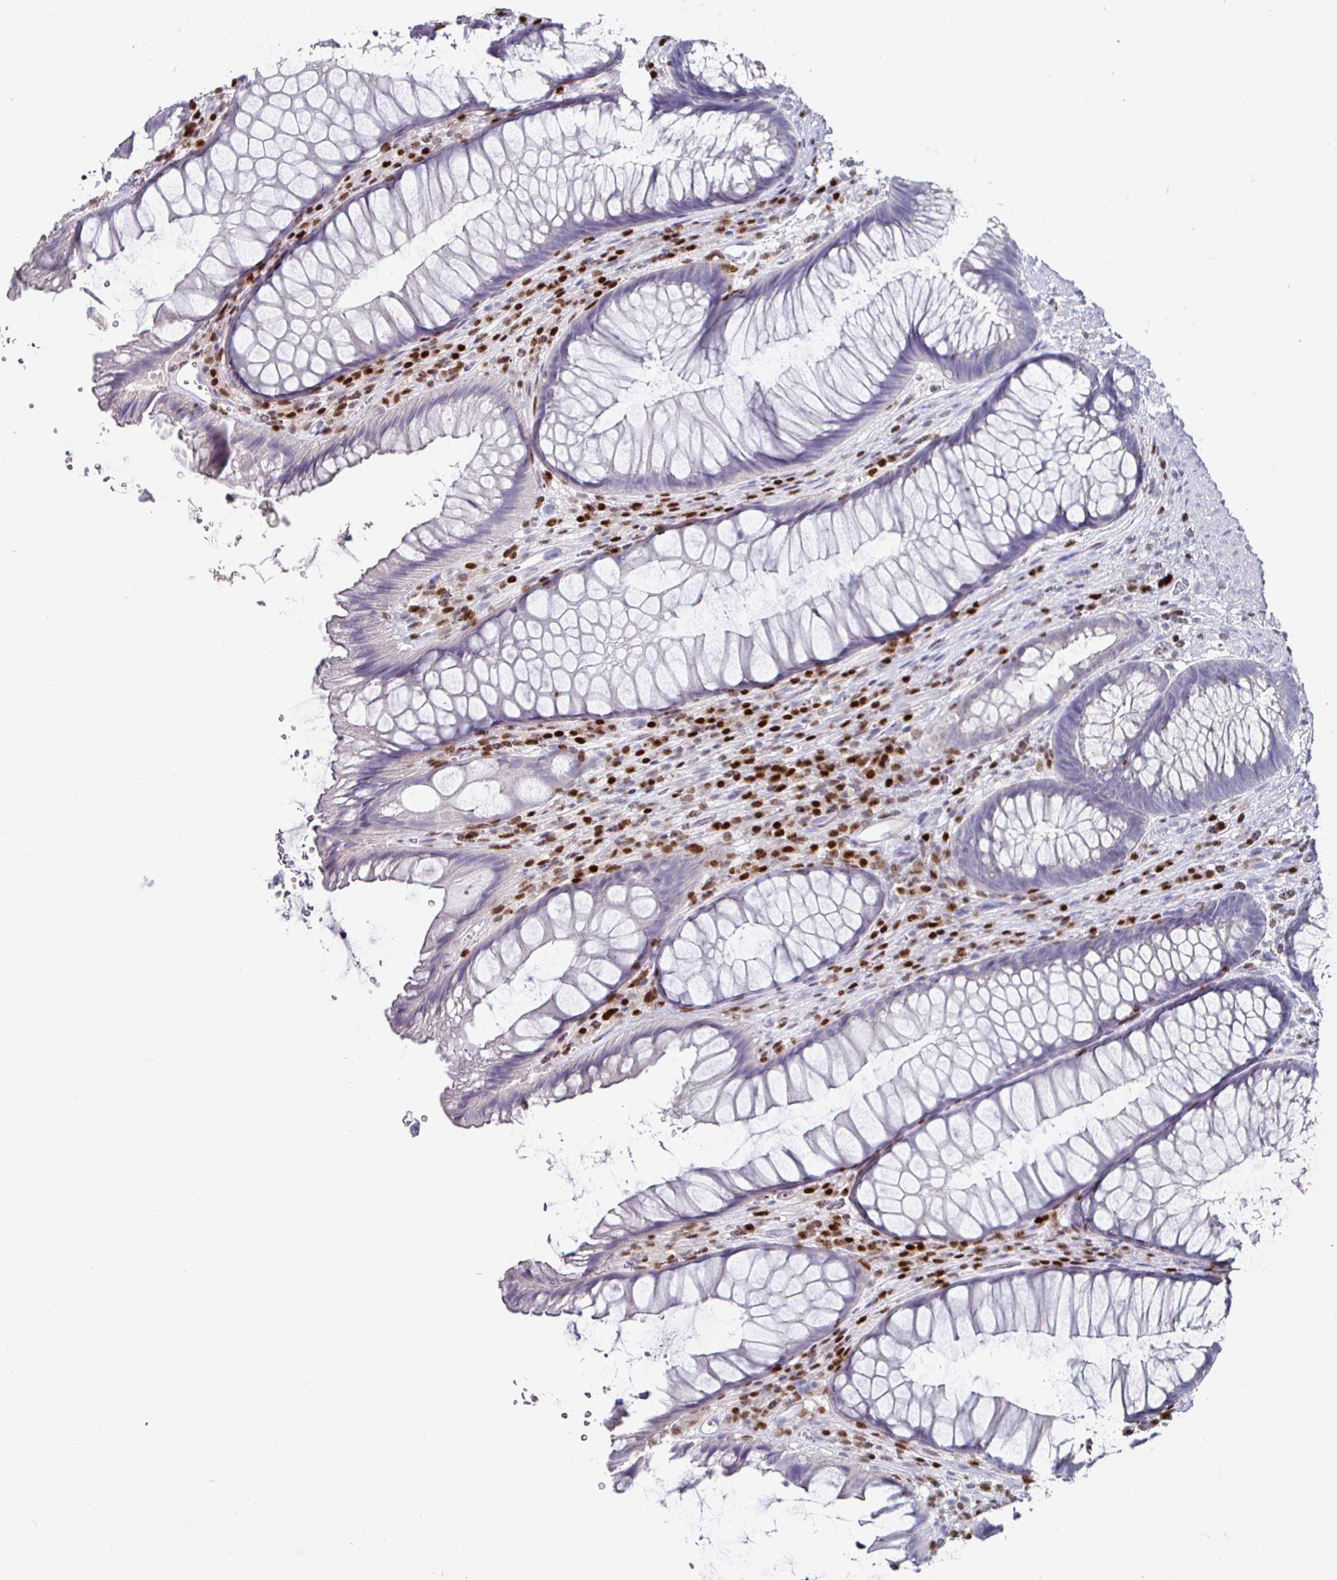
{"staining": {"intensity": "negative", "quantity": "none", "location": "none"}, "tissue": "rectum", "cell_type": "Glandular cells", "image_type": "normal", "snomed": [{"axis": "morphology", "description": "Normal tissue, NOS"}, {"axis": "topography", "description": "Rectum"}], "caption": "A high-resolution micrograph shows immunohistochemistry (IHC) staining of normal rectum, which reveals no significant positivity in glandular cells.", "gene": "RUNX2", "patient": {"sex": "male", "age": 53}}